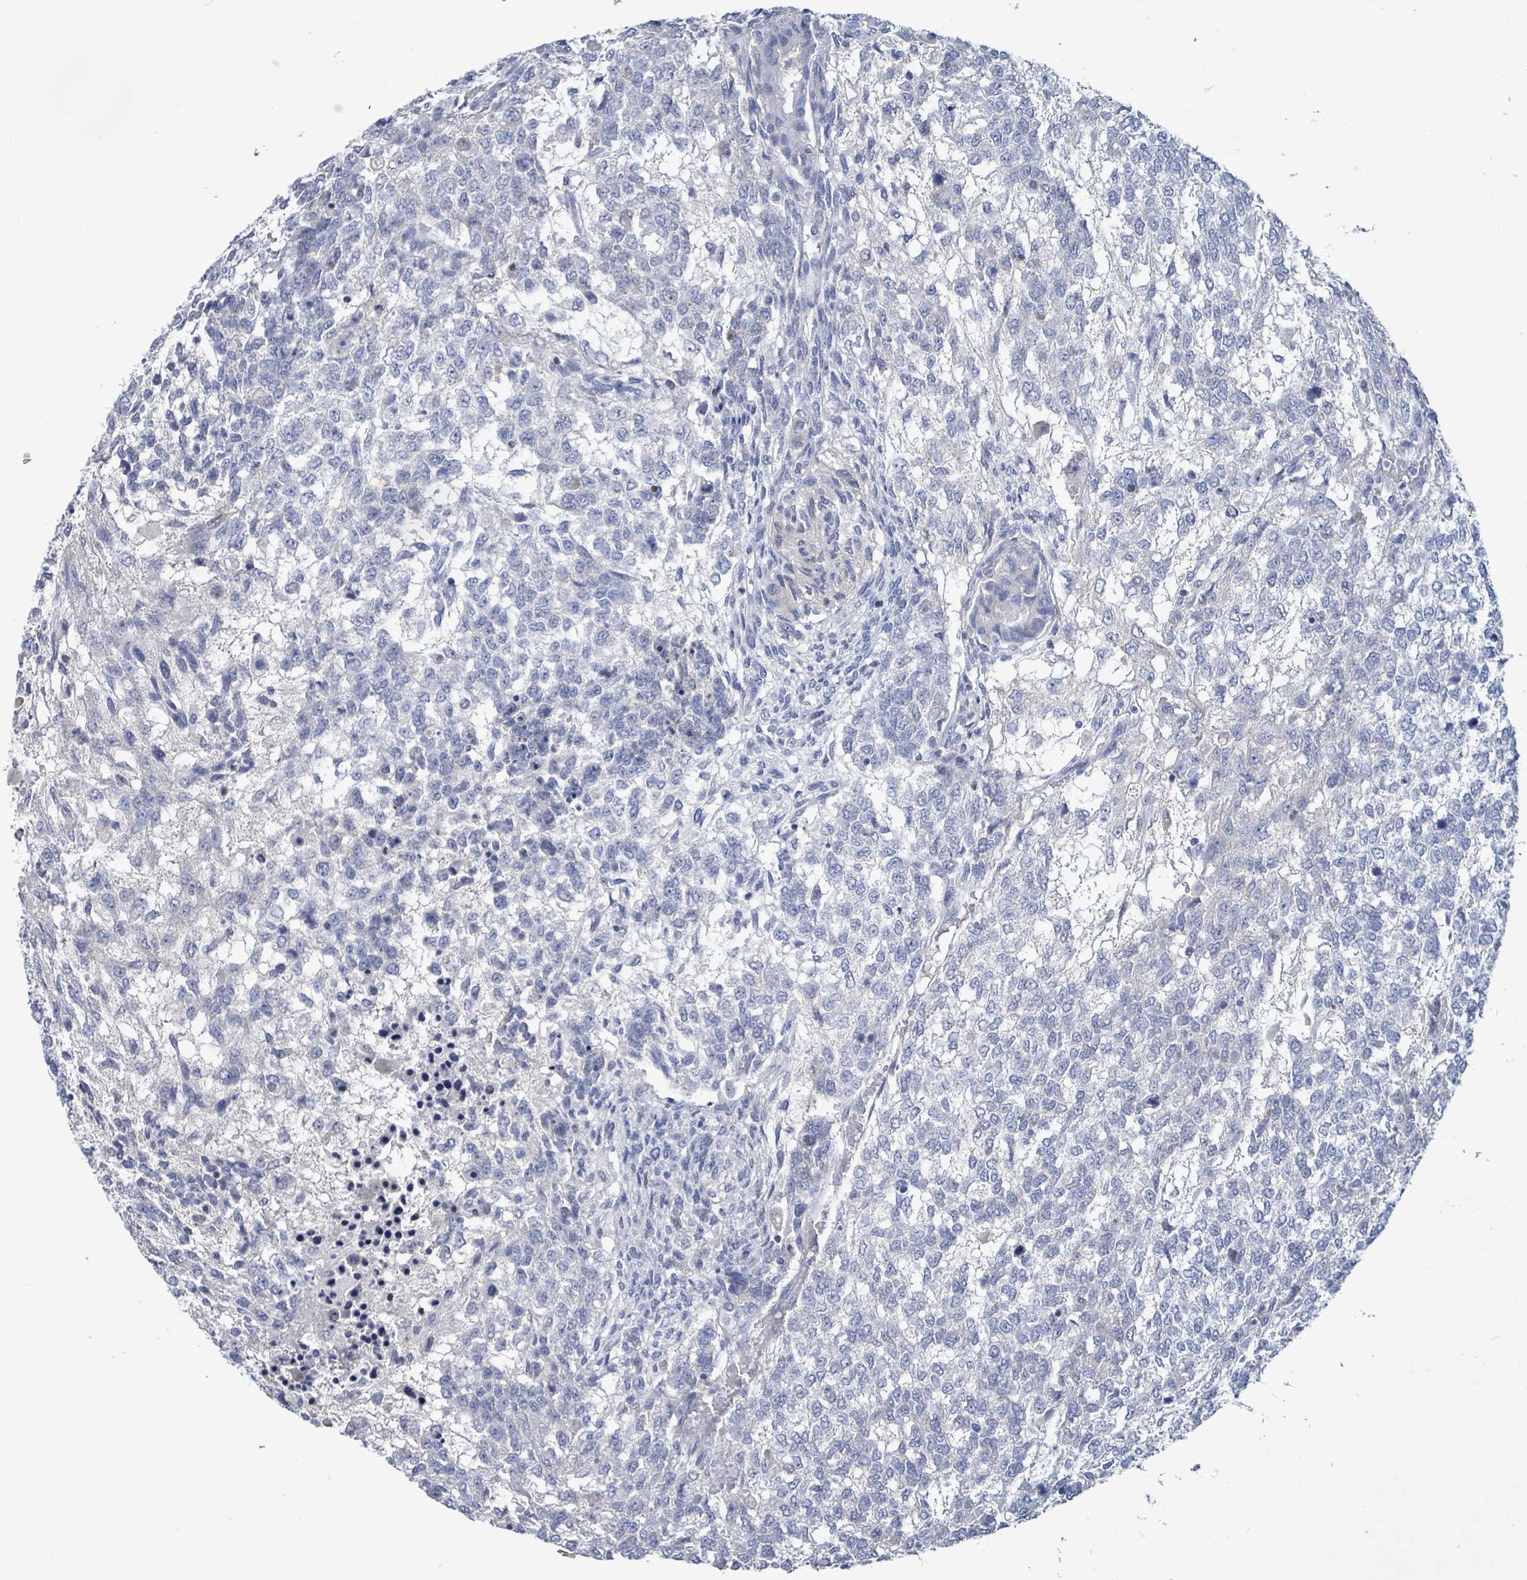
{"staining": {"intensity": "negative", "quantity": "none", "location": "none"}, "tissue": "testis cancer", "cell_type": "Tumor cells", "image_type": "cancer", "snomed": [{"axis": "morphology", "description": "Carcinoma, Embryonal, NOS"}, {"axis": "topography", "description": "Testis"}], "caption": "DAB immunohistochemical staining of testis cancer (embryonal carcinoma) displays no significant staining in tumor cells. (DAB IHC with hematoxylin counter stain).", "gene": "NTN3", "patient": {"sex": "male", "age": 23}}